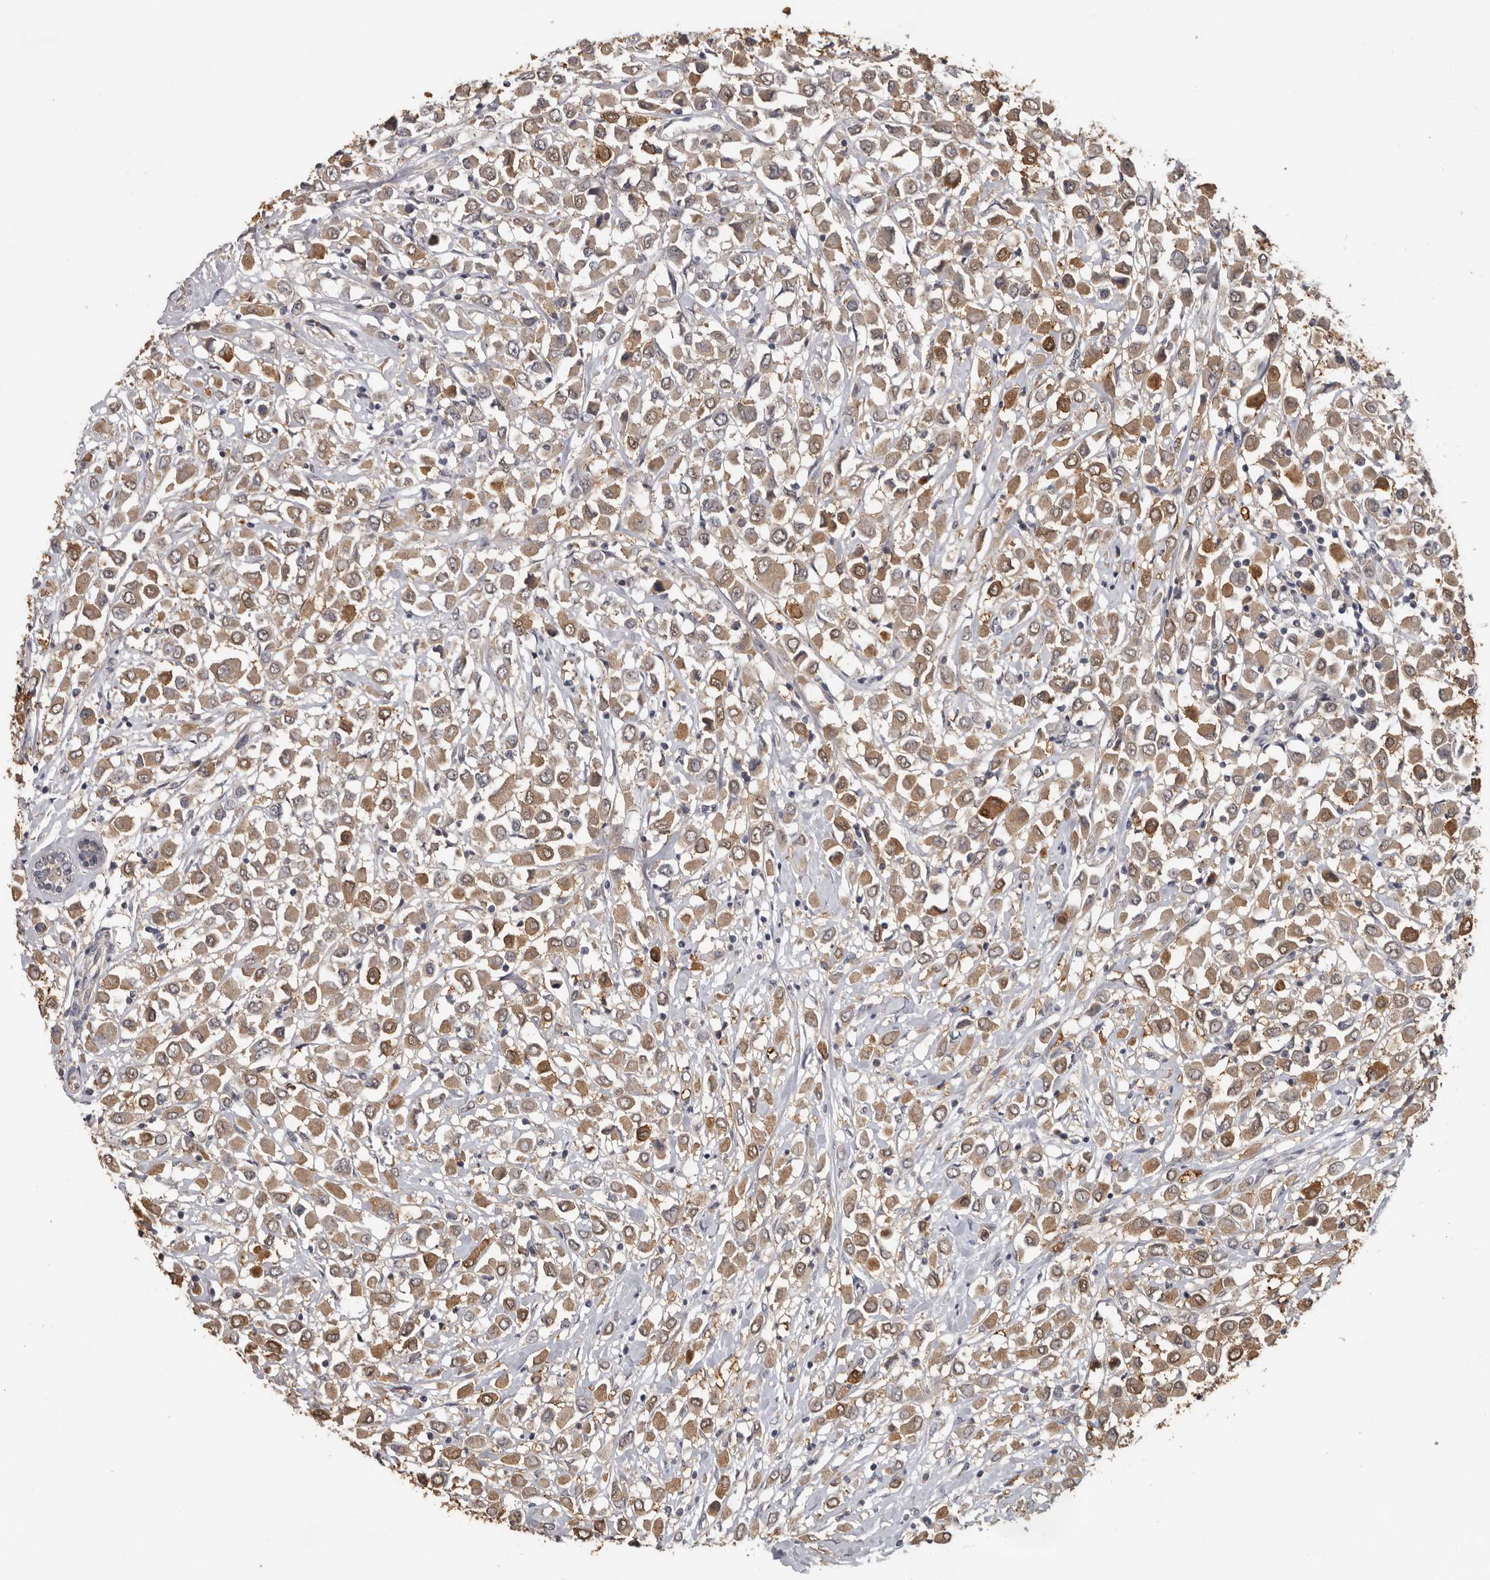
{"staining": {"intensity": "moderate", "quantity": ">75%", "location": "cytoplasmic/membranous"}, "tissue": "breast cancer", "cell_type": "Tumor cells", "image_type": "cancer", "snomed": [{"axis": "morphology", "description": "Duct carcinoma"}, {"axis": "topography", "description": "Breast"}], "caption": "Immunohistochemistry (IHC) histopathology image of intraductal carcinoma (breast) stained for a protein (brown), which shows medium levels of moderate cytoplasmic/membranous positivity in about >75% of tumor cells.", "gene": "MTF1", "patient": {"sex": "female", "age": 61}}